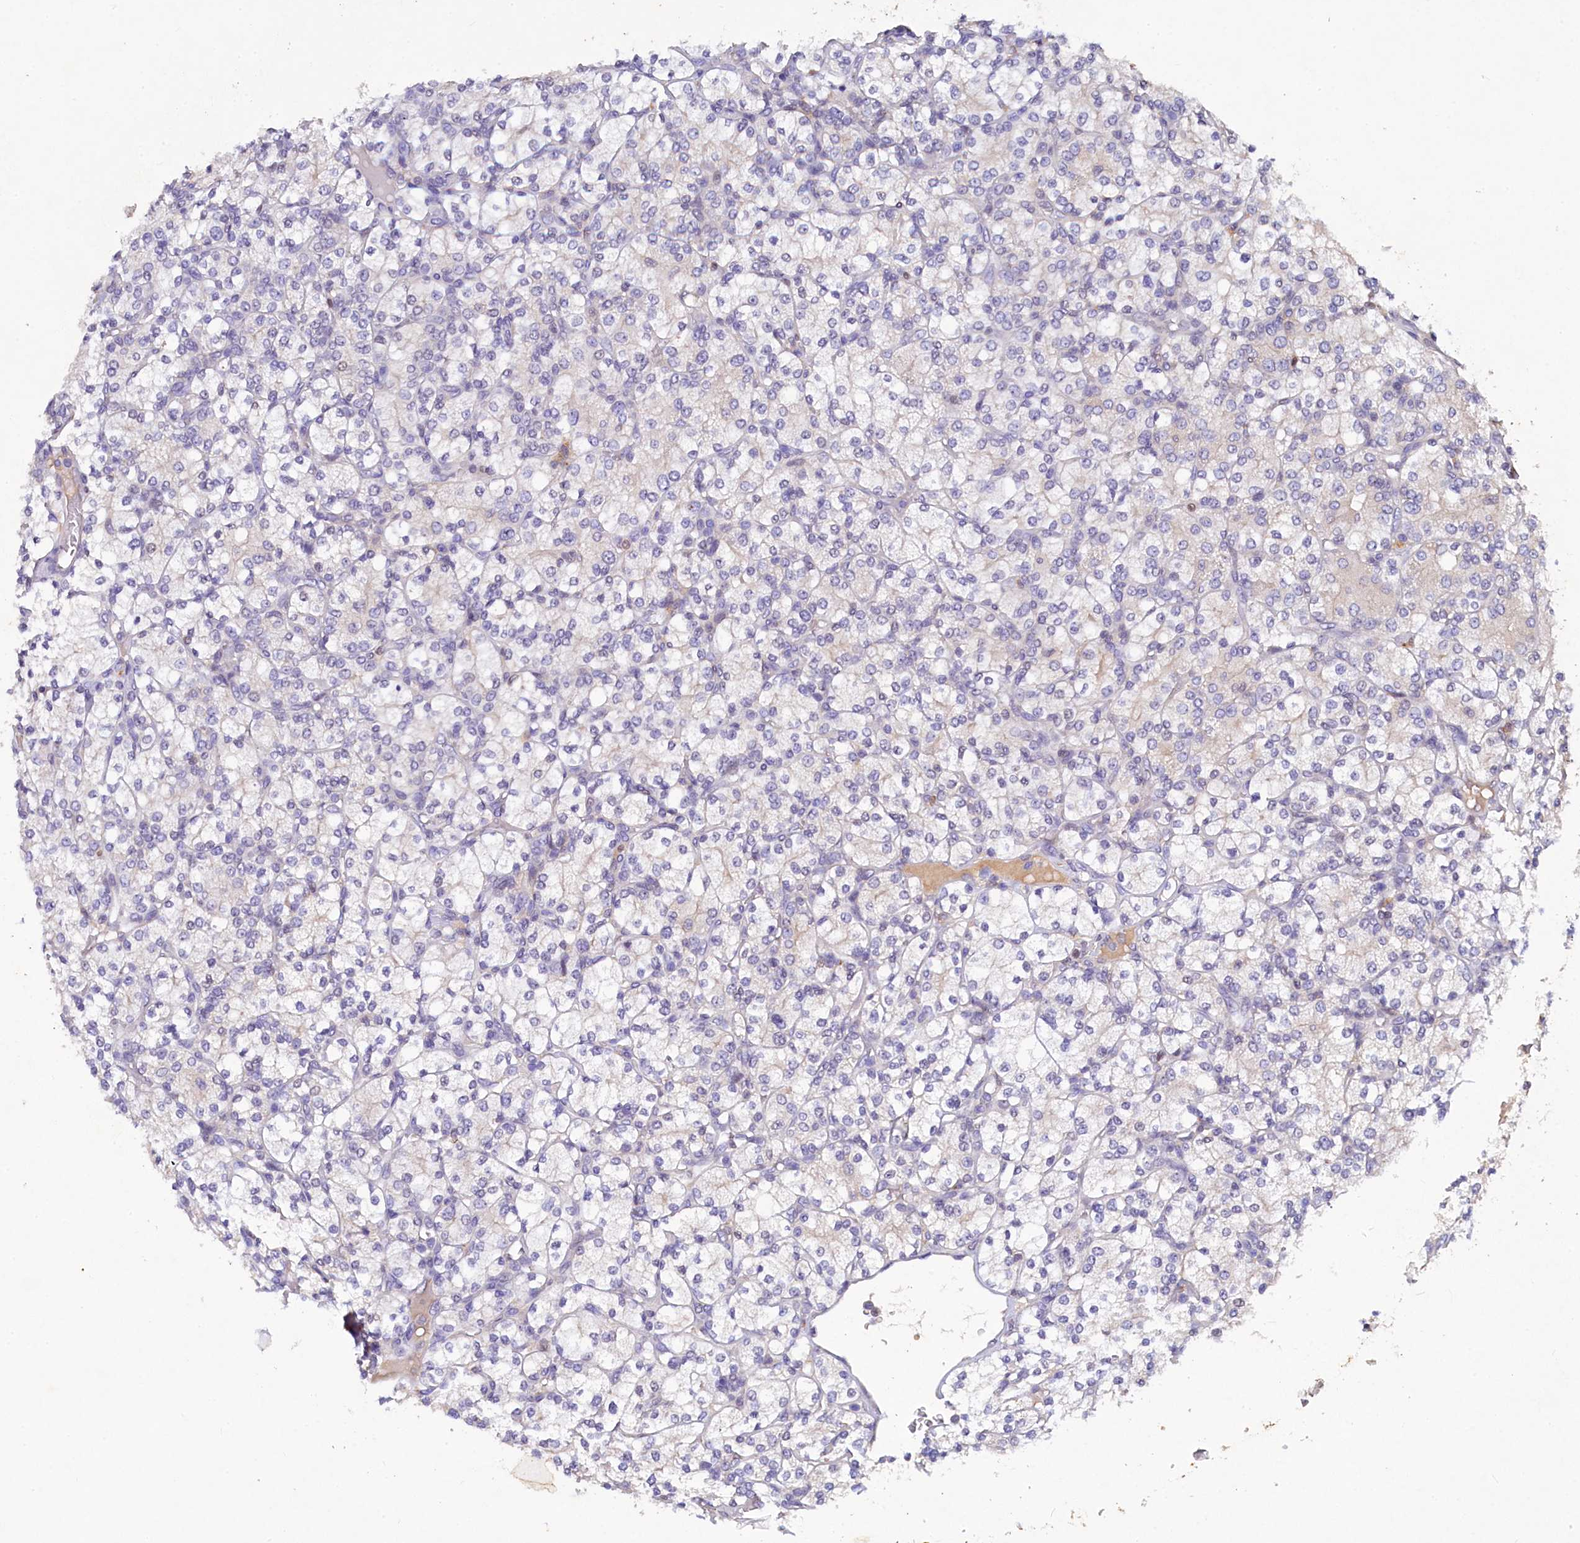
{"staining": {"intensity": "negative", "quantity": "none", "location": "none"}, "tissue": "renal cancer", "cell_type": "Tumor cells", "image_type": "cancer", "snomed": [{"axis": "morphology", "description": "Adenocarcinoma, NOS"}, {"axis": "topography", "description": "Kidney"}], "caption": "High magnification brightfield microscopy of adenocarcinoma (renal) stained with DAB (3,3'-diaminobenzidine) (brown) and counterstained with hematoxylin (blue): tumor cells show no significant positivity.", "gene": "TGDS", "patient": {"sex": "male", "age": 77}}